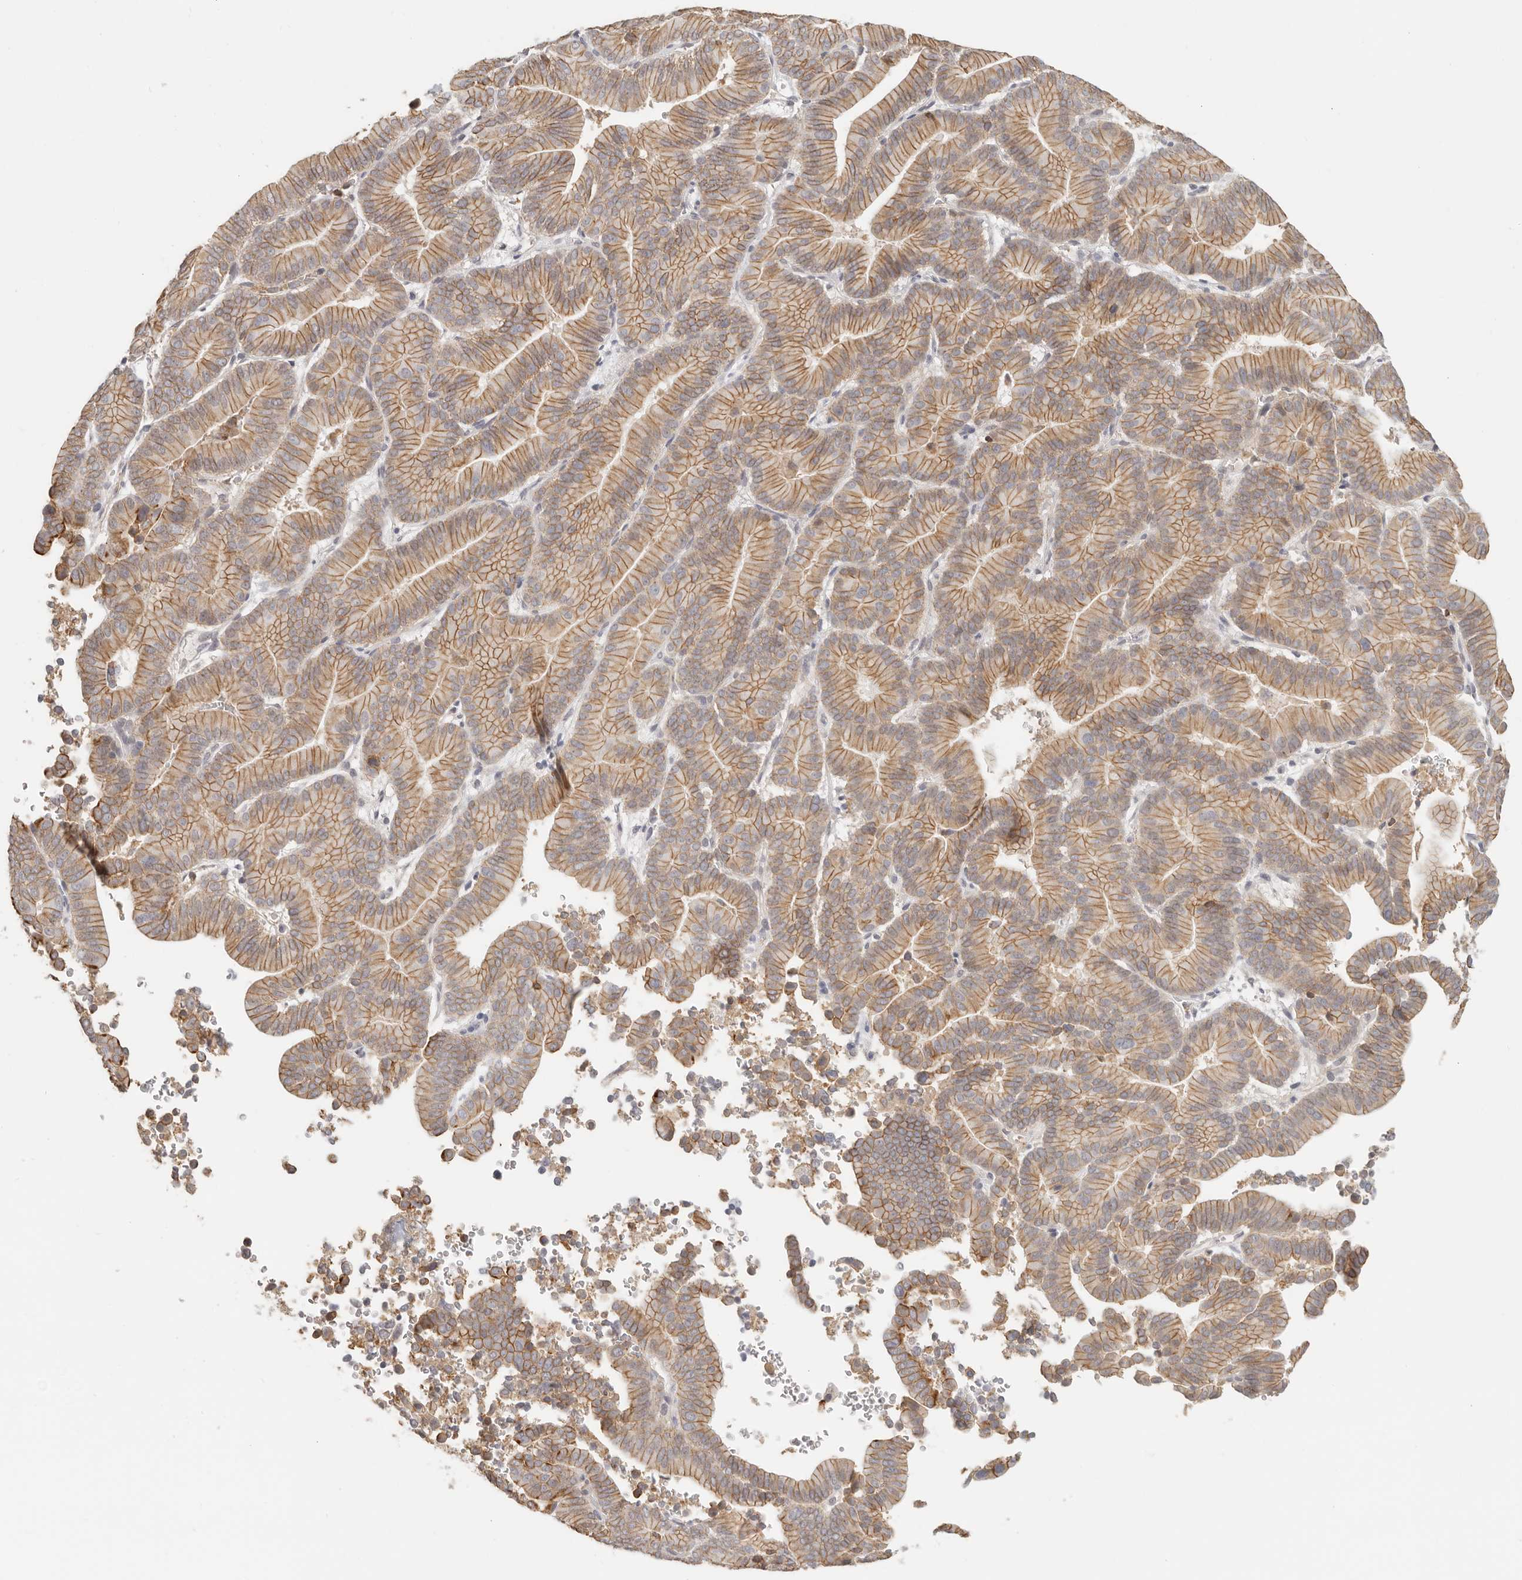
{"staining": {"intensity": "moderate", "quantity": ">75%", "location": "cytoplasmic/membranous"}, "tissue": "liver cancer", "cell_type": "Tumor cells", "image_type": "cancer", "snomed": [{"axis": "morphology", "description": "Cholangiocarcinoma"}, {"axis": "topography", "description": "Liver"}], "caption": "IHC (DAB (3,3'-diaminobenzidine)) staining of human liver cholangiocarcinoma reveals moderate cytoplasmic/membranous protein expression in approximately >75% of tumor cells.", "gene": "ANXA9", "patient": {"sex": "female", "age": 75}}